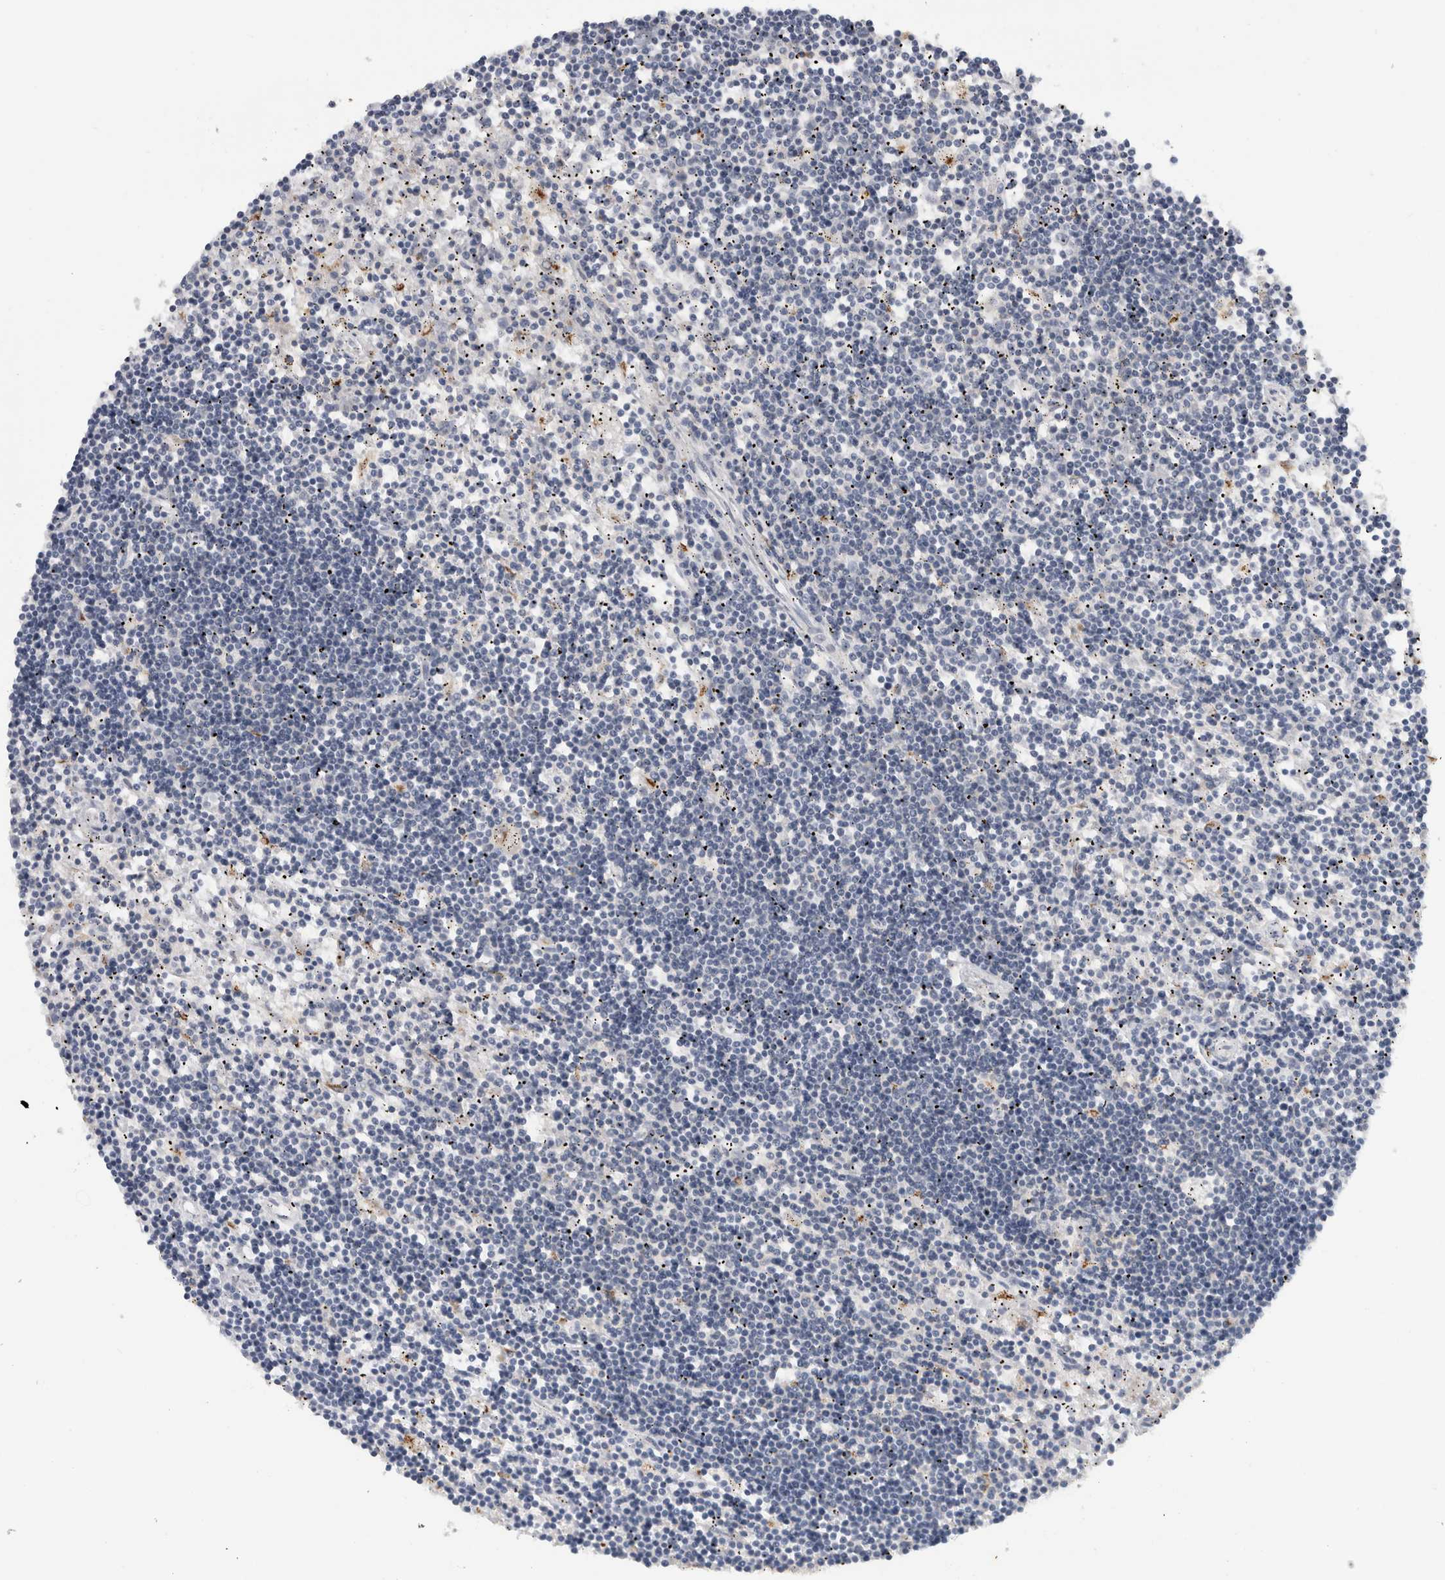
{"staining": {"intensity": "negative", "quantity": "none", "location": "none"}, "tissue": "lymphoma", "cell_type": "Tumor cells", "image_type": "cancer", "snomed": [{"axis": "morphology", "description": "Malignant lymphoma, non-Hodgkin's type, Low grade"}, {"axis": "topography", "description": "Spleen"}], "caption": "High magnification brightfield microscopy of lymphoma stained with DAB (3,3'-diaminobenzidine) (brown) and counterstained with hematoxylin (blue): tumor cells show no significant expression. (Stains: DAB (3,3'-diaminobenzidine) immunohistochemistry with hematoxylin counter stain, Microscopy: brightfield microscopy at high magnification).", "gene": "MGAT1", "patient": {"sex": "male", "age": 76}}